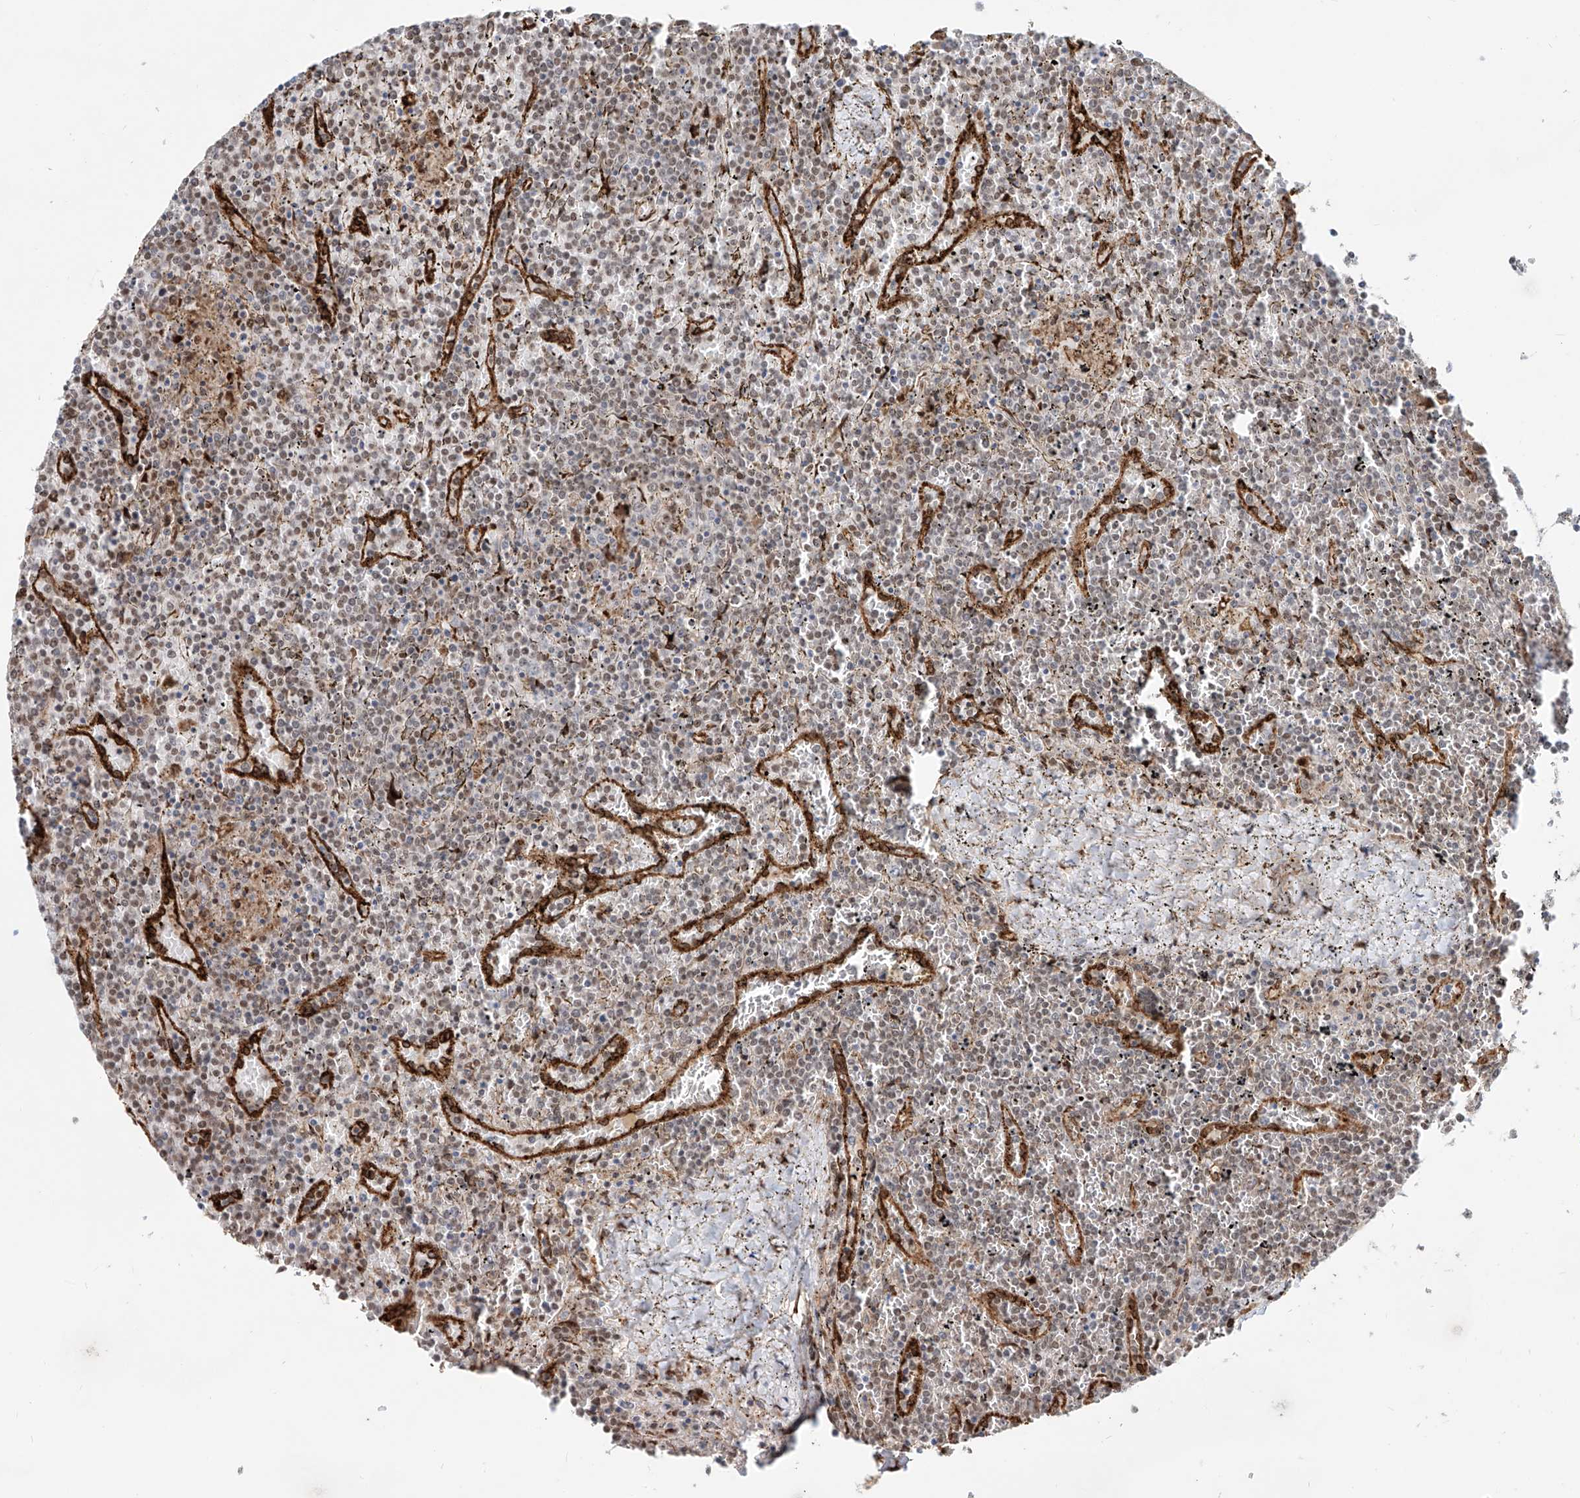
{"staining": {"intensity": "weak", "quantity": "25%-75%", "location": "nuclear"}, "tissue": "lymphoma", "cell_type": "Tumor cells", "image_type": "cancer", "snomed": [{"axis": "morphology", "description": "Malignant lymphoma, non-Hodgkin's type, Low grade"}, {"axis": "topography", "description": "Spleen"}], "caption": "An image of lymphoma stained for a protein shows weak nuclear brown staining in tumor cells.", "gene": "ZNF710", "patient": {"sex": "female", "age": 19}}